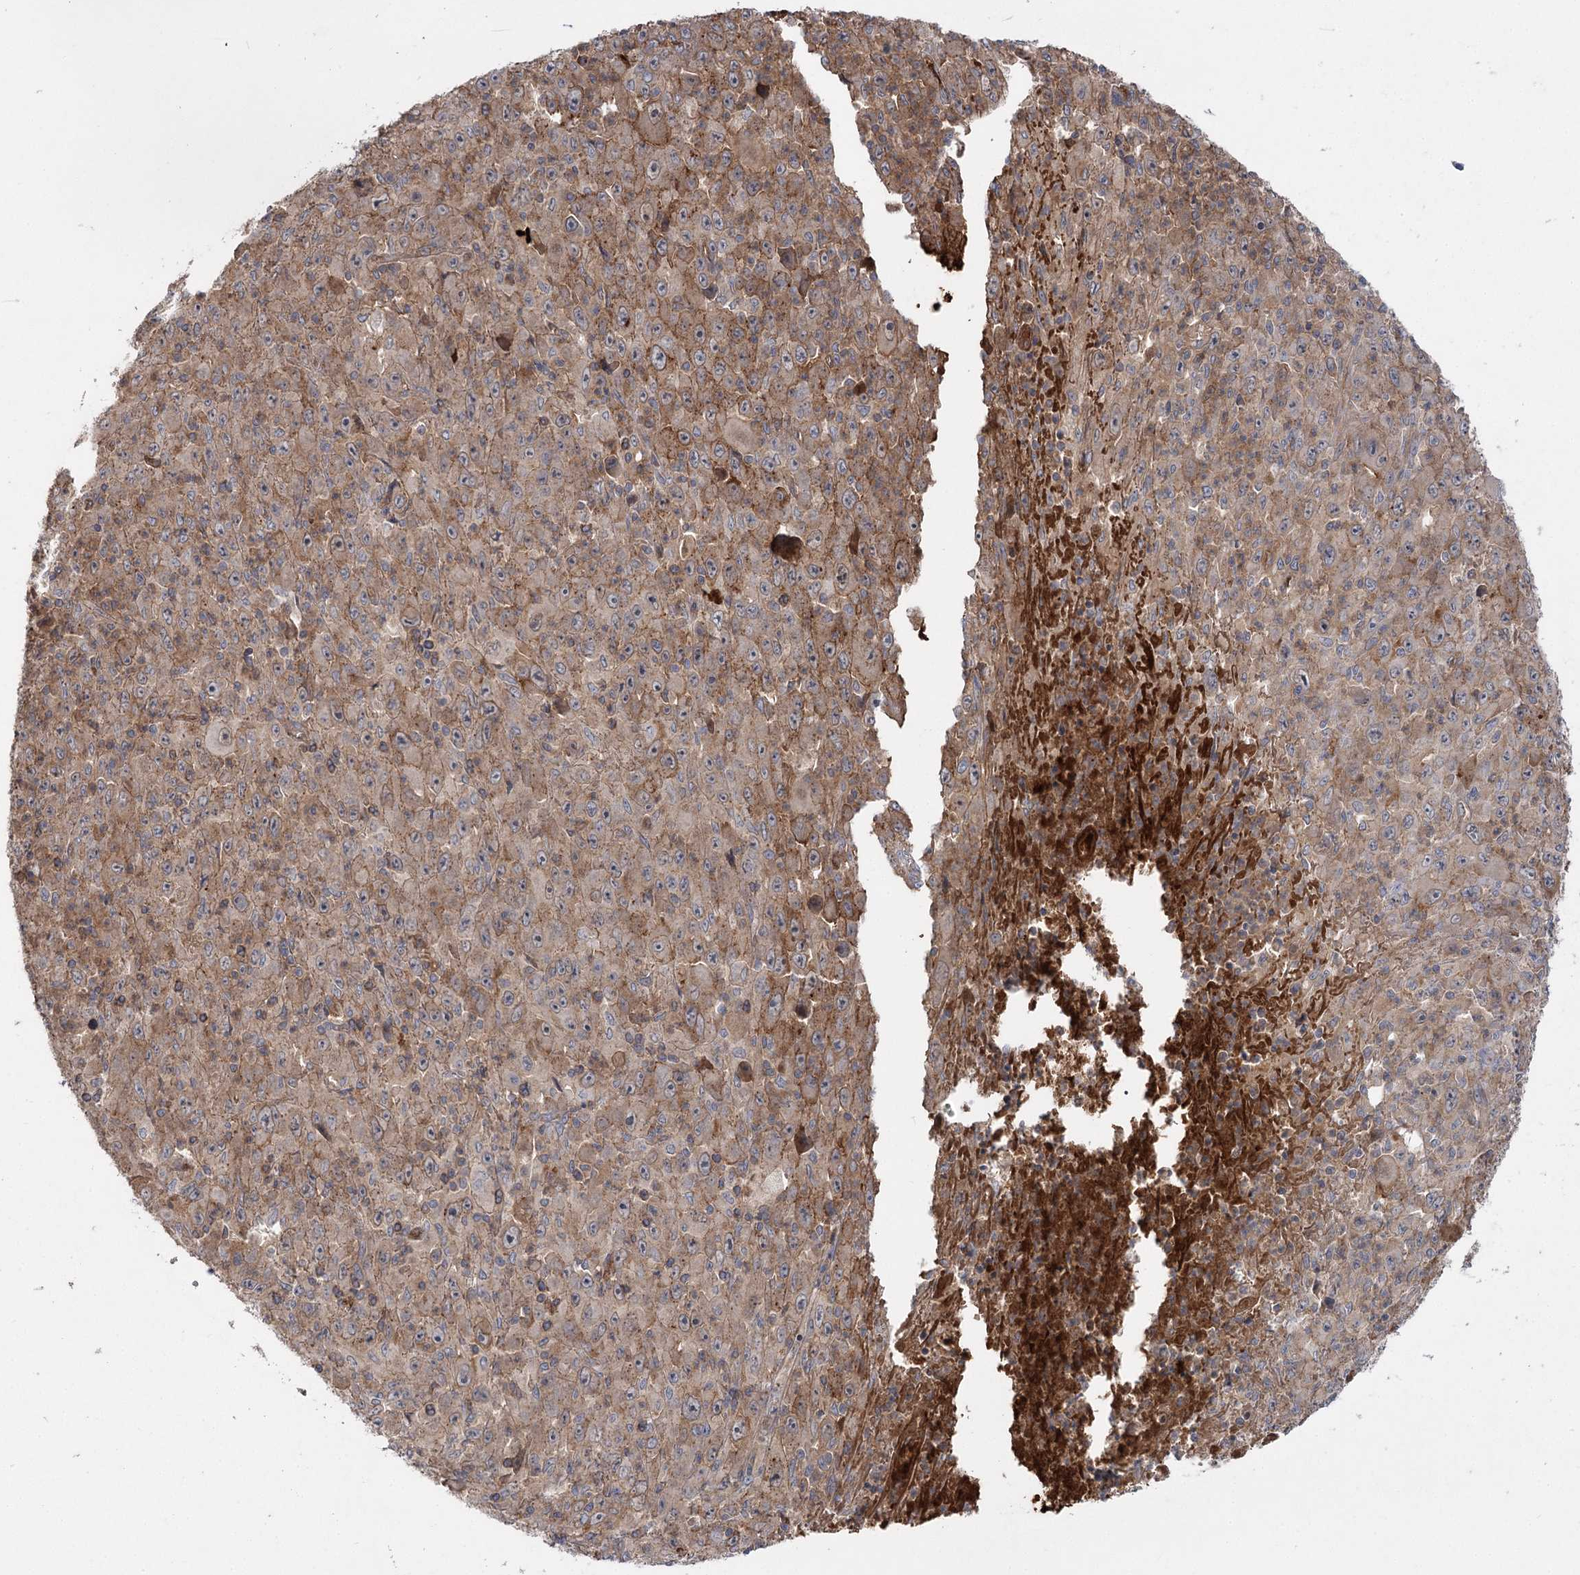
{"staining": {"intensity": "moderate", "quantity": ">75%", "location": "cytoplasmic/membranous"}, "tissue": "melanoma", "cell_type": "Tumor cells", "image_type": "cancer", "snomed": [{"axis": "morphology", "description": "Malignant melanoma, Metastatic site"}, {"axis": "topography", "description": "Skin"}], "caption": "Moderate cytoplasmic/membranous protein expression is identified in about >75% of tumor cells in malignant melanoma (metastatic site).", "gene": "KIAA0825", "patient": {"sex": "female", "age": 56}}